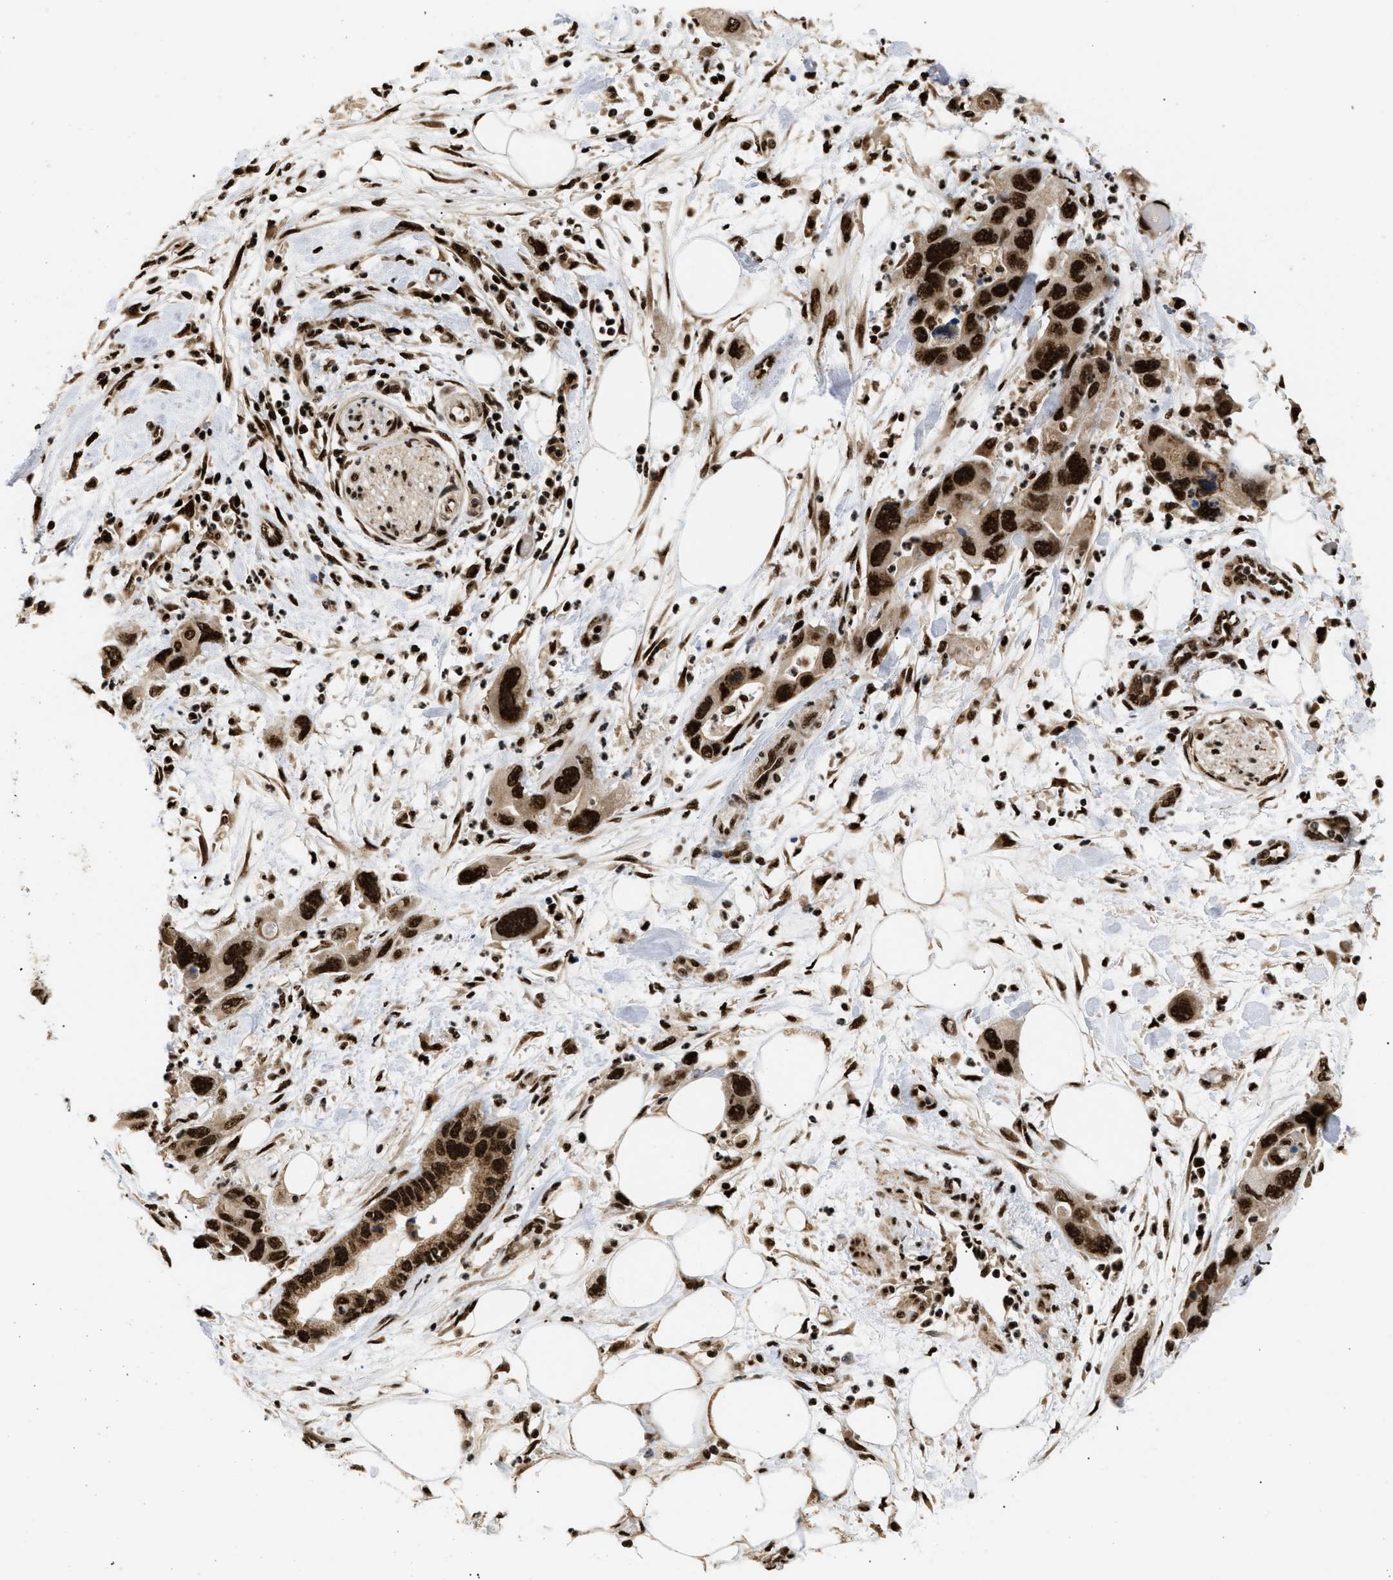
{"staining": {"intensity": "strong", "quantity": ">75%", "location": "nuclear"}, "tissue": "pancreatic cancer", "cell_type": "Tumor cells", "image_type": "cancer", "snomed": [{"axis": "morphology", "description": "Normal tissue, NOS"}, {"axis": "morphology", "description": "Adenocarcinoma, NOS"}, {"axis": "topography", "description": "Pancreas"}], "caption": "Immunohistochemistry (IHC) histopathology image of neoplastic tissue: human pancreatic adenocarcinoma stained using immunohistochemistry displays high levels of strong protein expression localized specifically in the nuclear of tumor cells, appearing as a nuclear brown color.", "gene": "RBM5", "patient": {"sex": "female", "age": 71}}